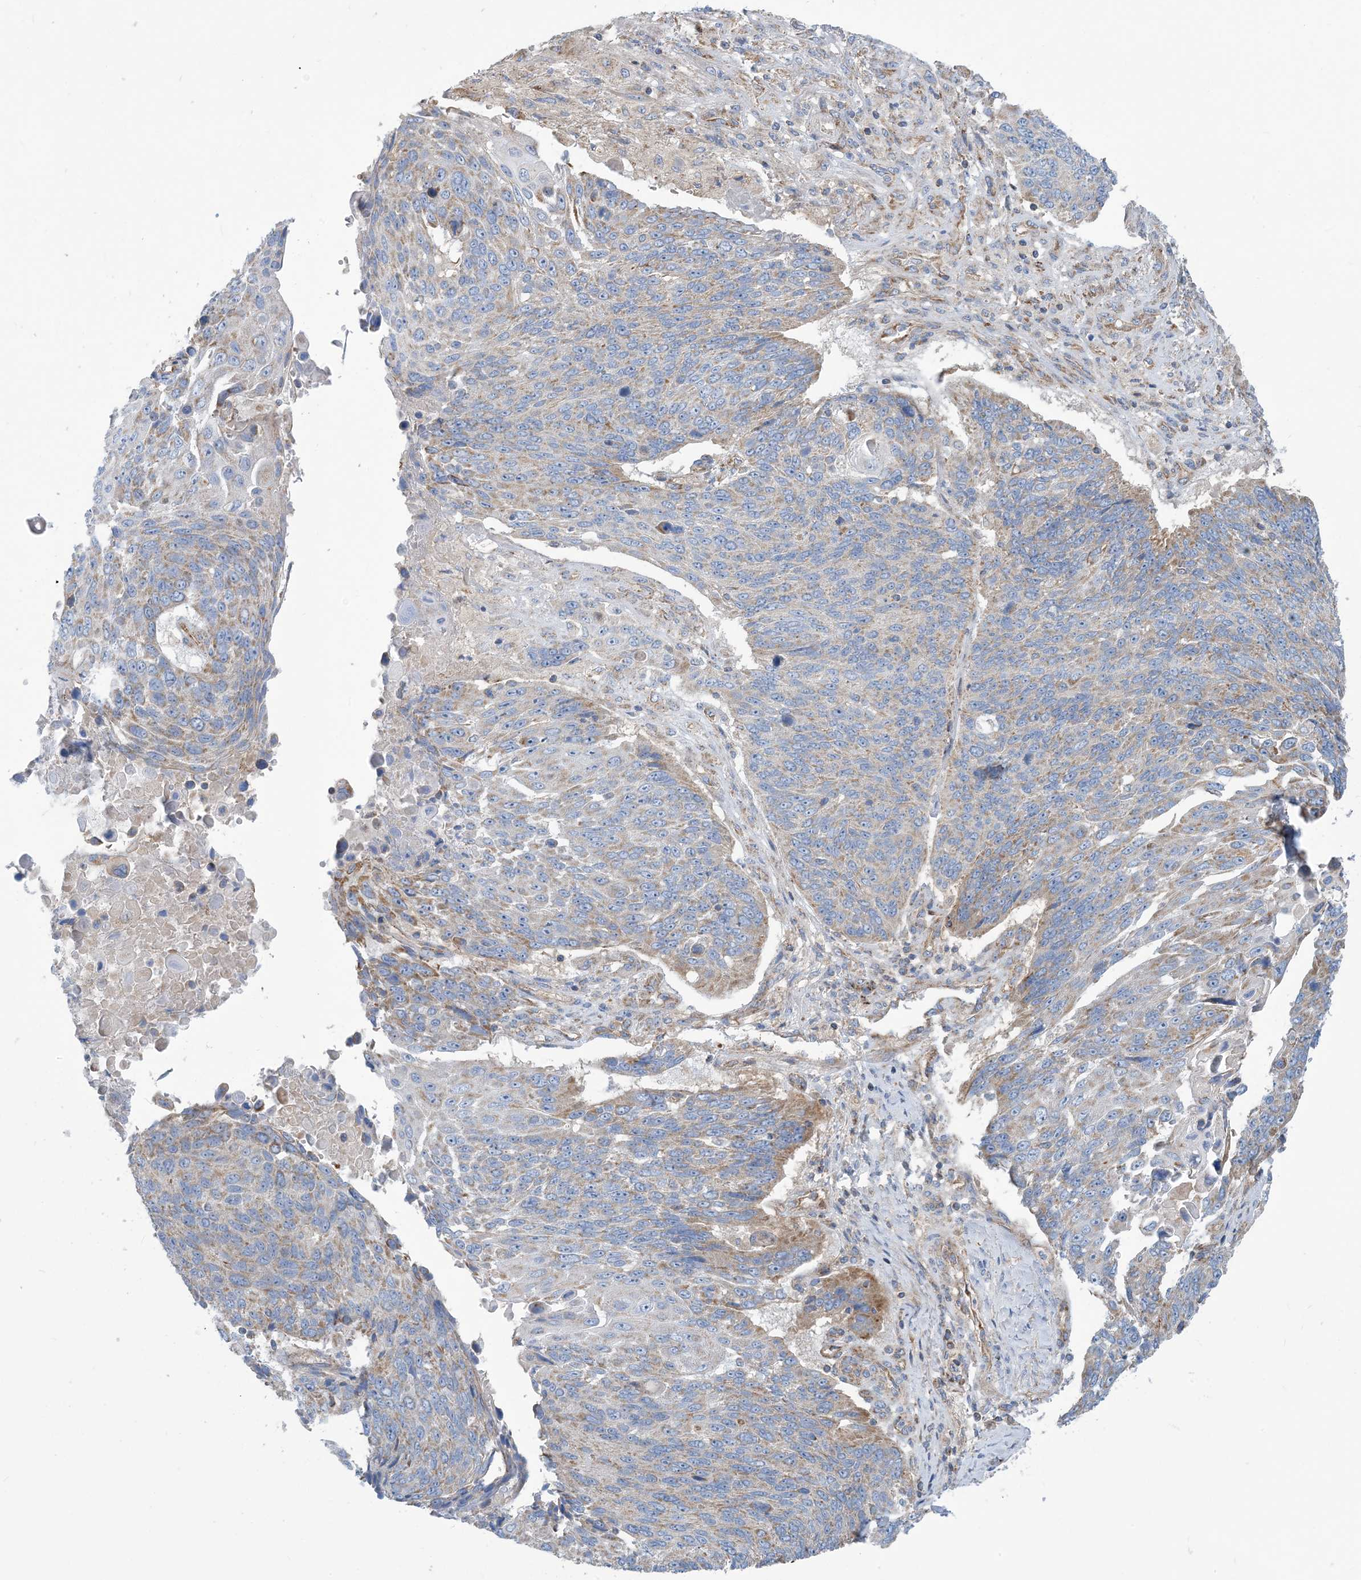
{"staining": {"intensity": "moderate", "quantity": ">75%", "location": "cytoplasmic/membranous"}, "tissue": "lung cancer", "cell_type": "Tumor cells", "image_type": "cancer", "snomed": [{"axis": "morphology", "description": "Squamous cell carcinoma, NOS"}, {"axis": "topography", "description": "Lung"}], "caption": "Lung squamous cell carcinoma was stained to show a protein in brown. There is medium levels of moderate cytoplasmic/membranous expression in approximately >75% of tumor cells.", "gene": "PHOSPHO2", "patient": {"sex": "male", "age": 66}}